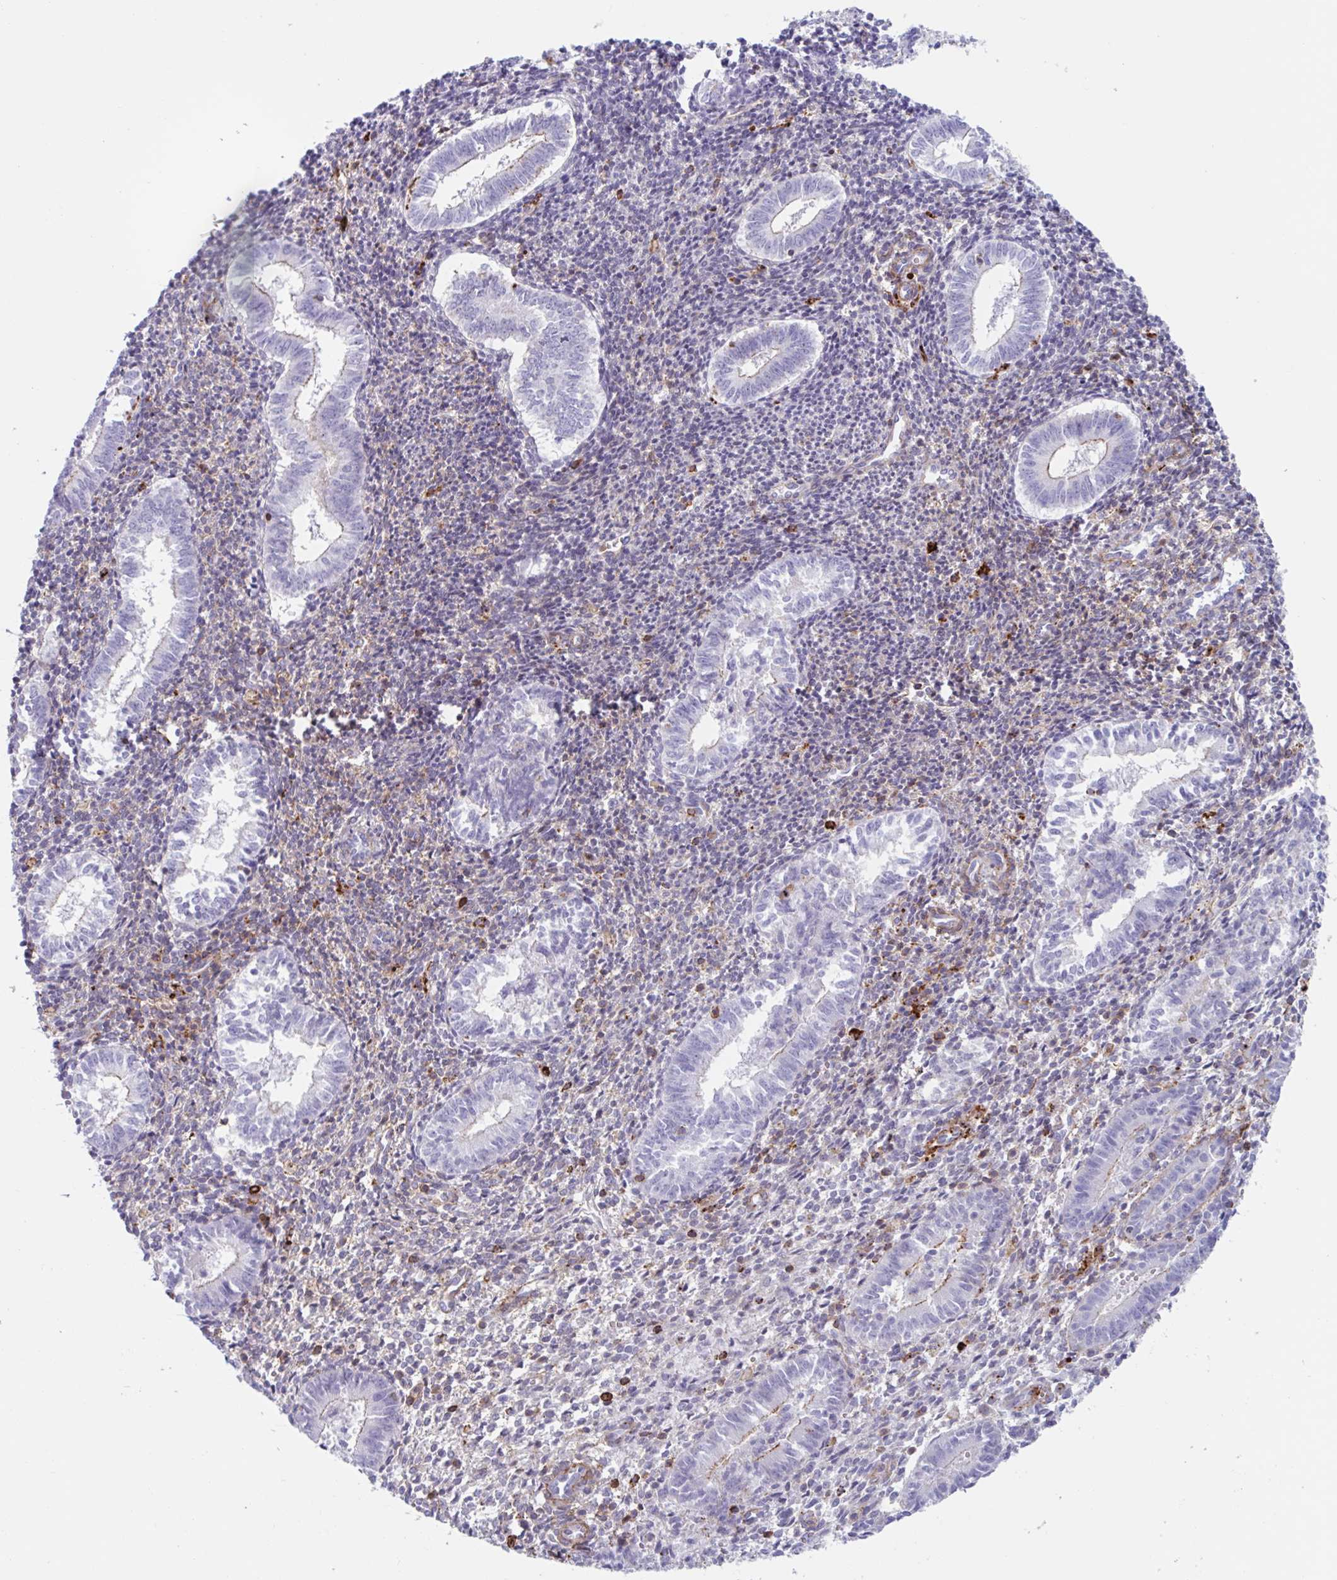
{"staining": {"intensity": "moderate", "quantity": "25%-75%", "location": "cytoplasmic/membranous"}, "tissue": "endometrium", "cell_type": "Cells in endometrial stroma", "image_type": "normal", "snomed": [{"axis": "morphology", "description": "Normal tissue, NOS"}, {"axis": "topography", "description": "Endometrium"}], "caption": "IHC staining of benign endometrium, which reveals medium levels of moderate cytoplasmic/membranous positivity in about 25%-75% of cells in endometrial stroma indicating moderate cytoplasmic/membranous protein staining. The staining was performed using DAB (brown) for protein detection and nuclei were counterstained in hematoxylin (blue).", "gene": "EFHD1", "patient": {"sex": "female", "age": 25}}